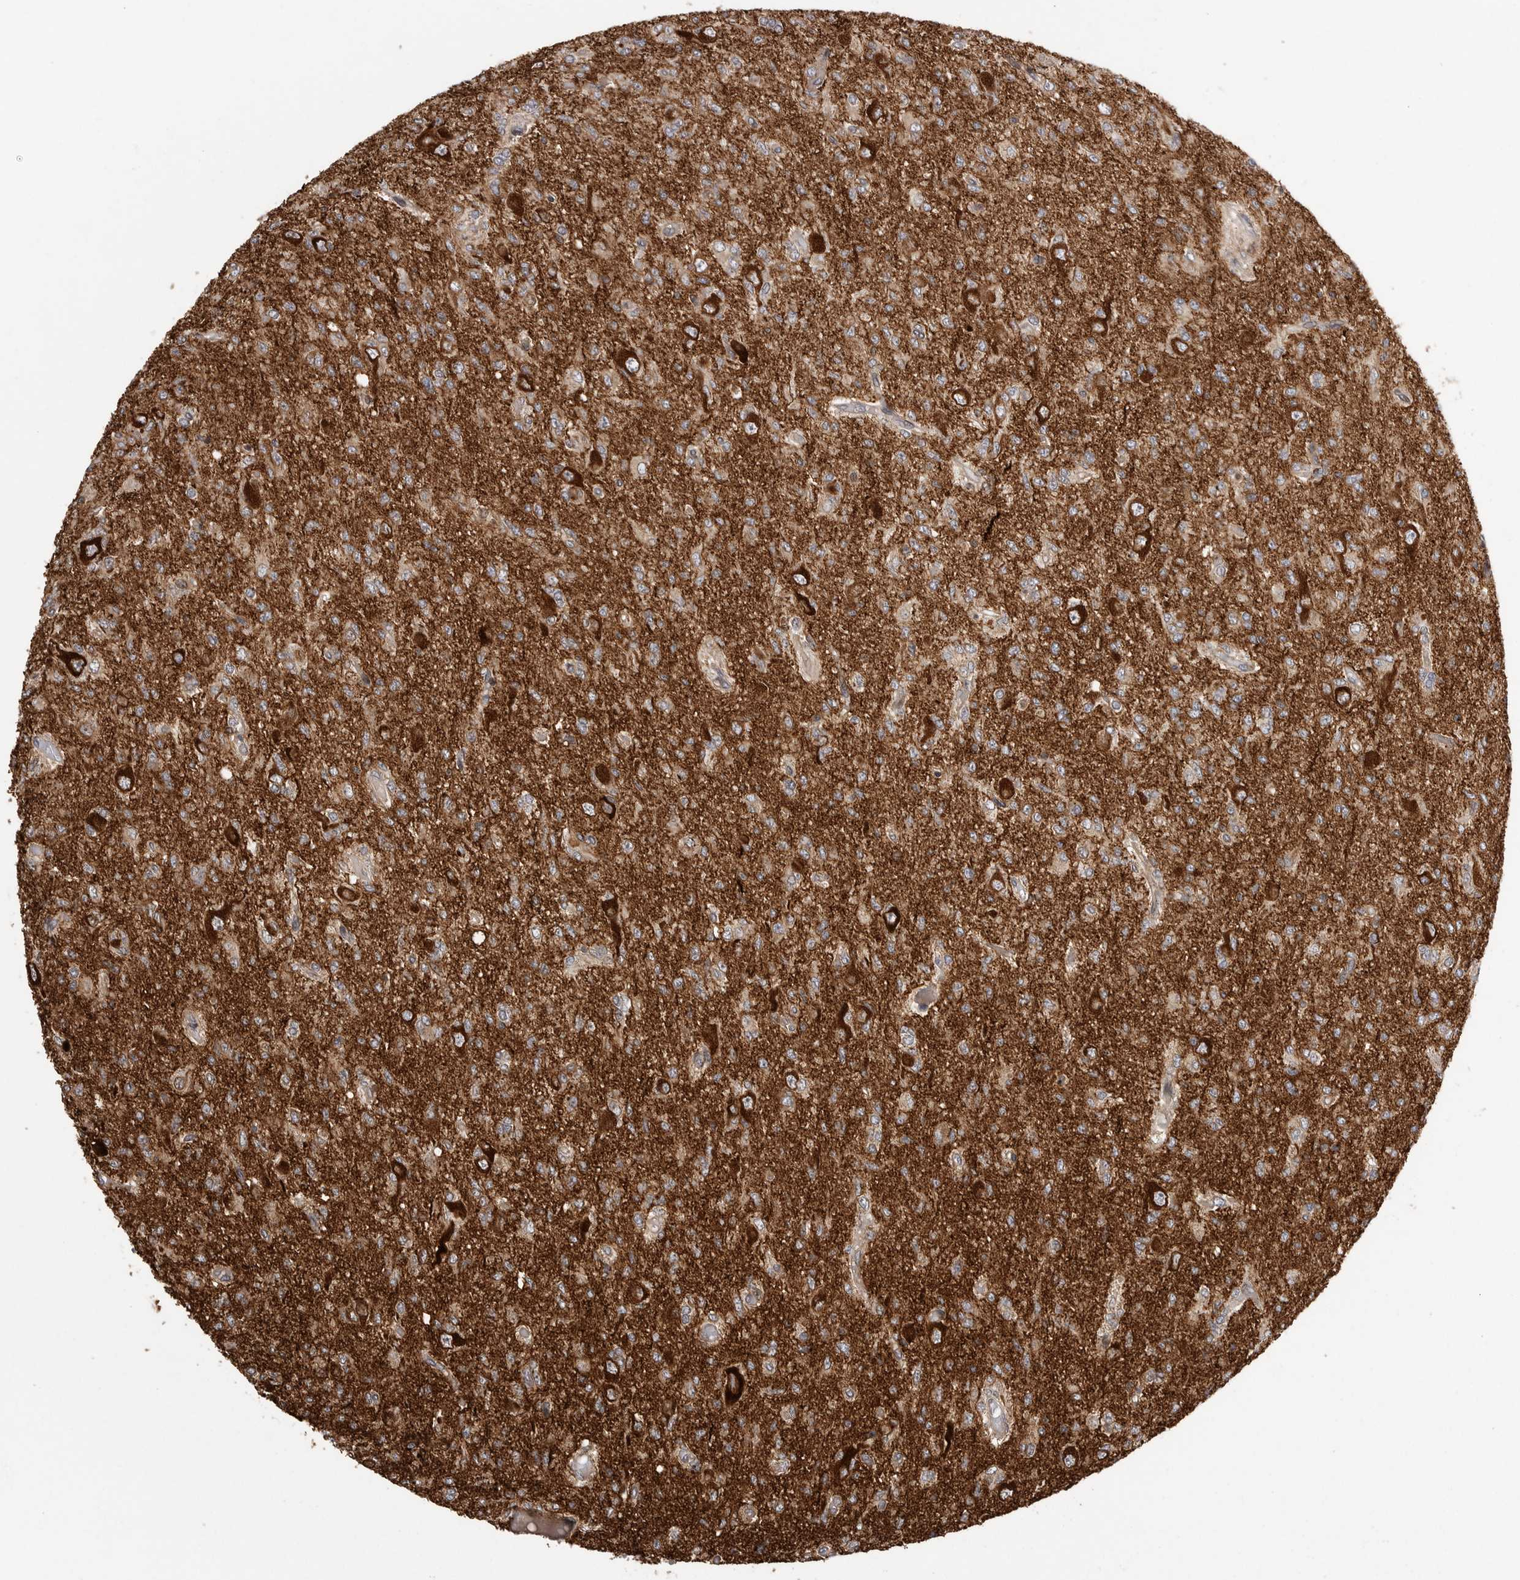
{"staining": {"intensity": "negative", "quantity": "none", "location": "none"}, "tissue": "glioma", "cell_type": "Tumor cells", "image_type": "cancer", "snomed": [{"axis": "morphology", "description": "Glioma, malignant, High grade"}, {"axis": "topography", "description": "Brain"}], "caption": "Immunohistochemistry of glioma exhibits no expression in tumor cells. (Brightfield microscopy of DAB IHC at high magnification).", "gene": "OXR1", "patient": {"sex": "female", "age": 59}}